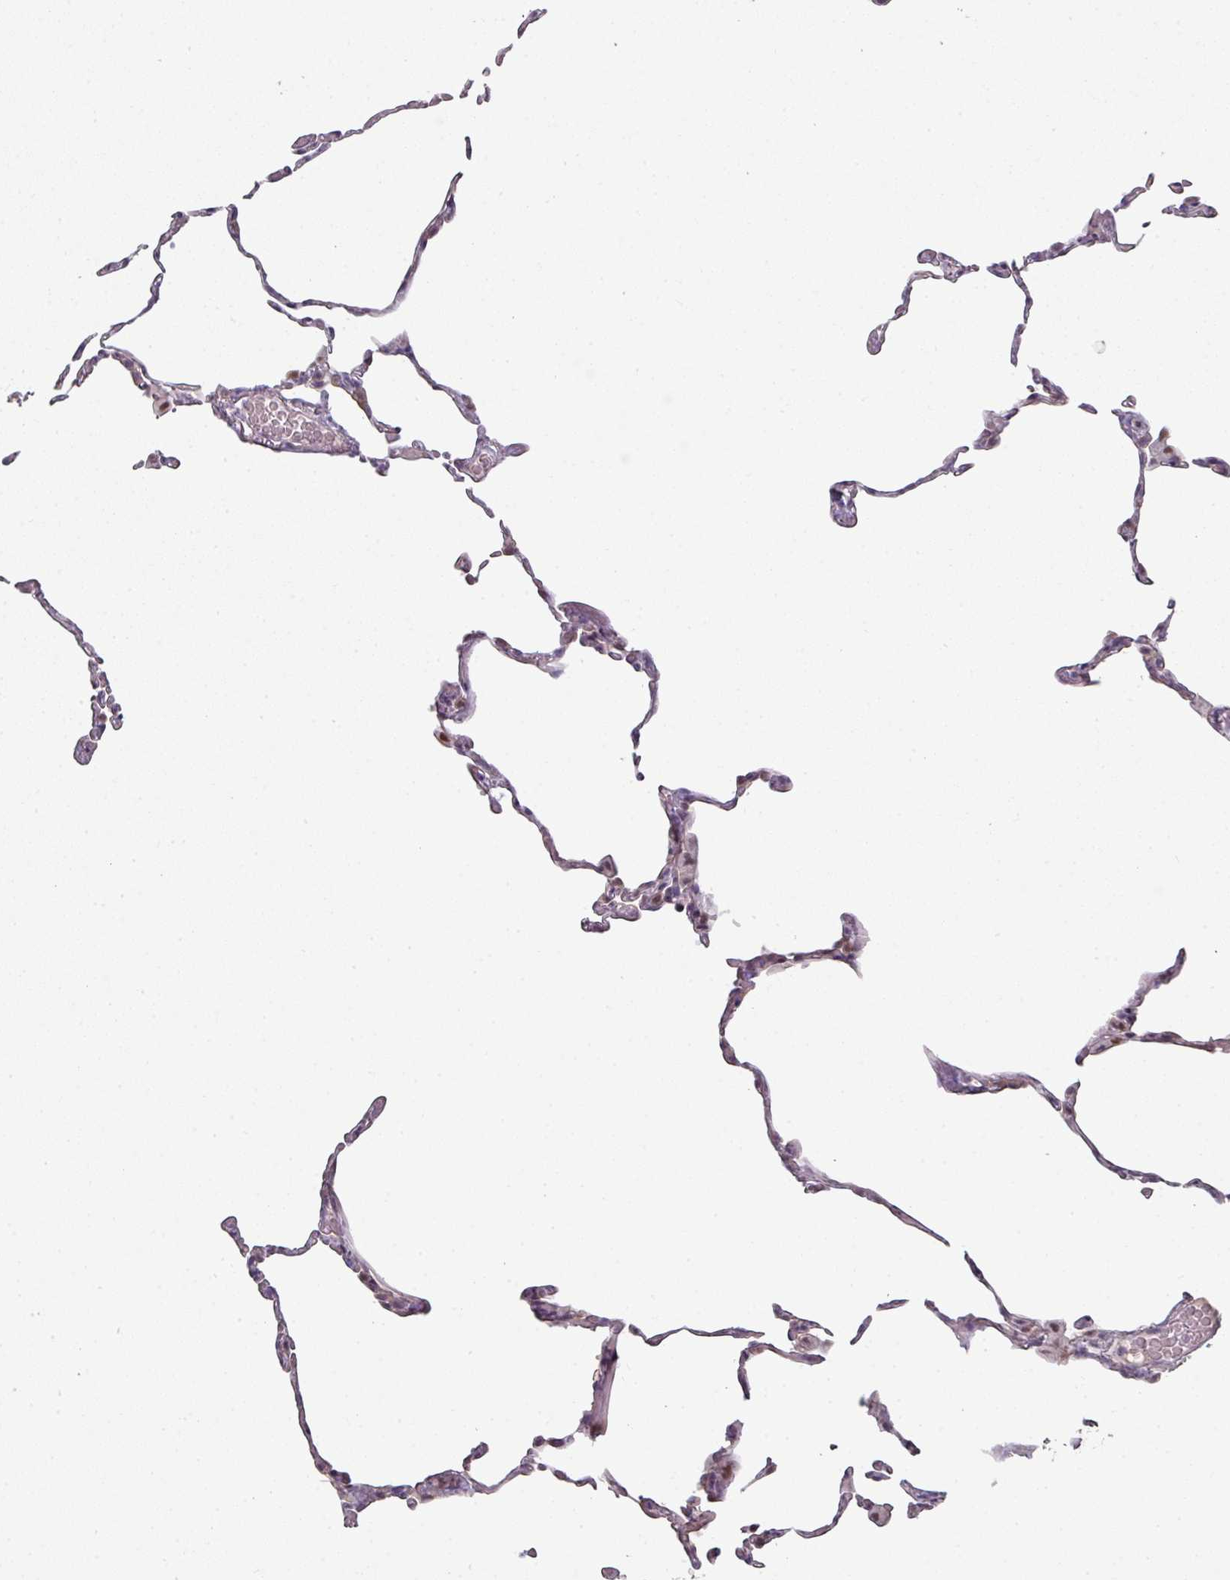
{"staining": {"intensity": "weak", "quantity": "<25%", "location": "nuclear"}, "tissue": "lung", "cell_type": "Alveolar cells", "image_type": "normal", "snomed": [{"axis": "morphology", "description": "Normal tissue, NOS"}, {"axis": "topography", "description": "Lung"}], "caption": "This is an immunohistochemistry micrograph of benign lung. There is no expression in alveolar cells.", "gene": "GTF2H3", "patient": {"sex": "female", "age": 57}}